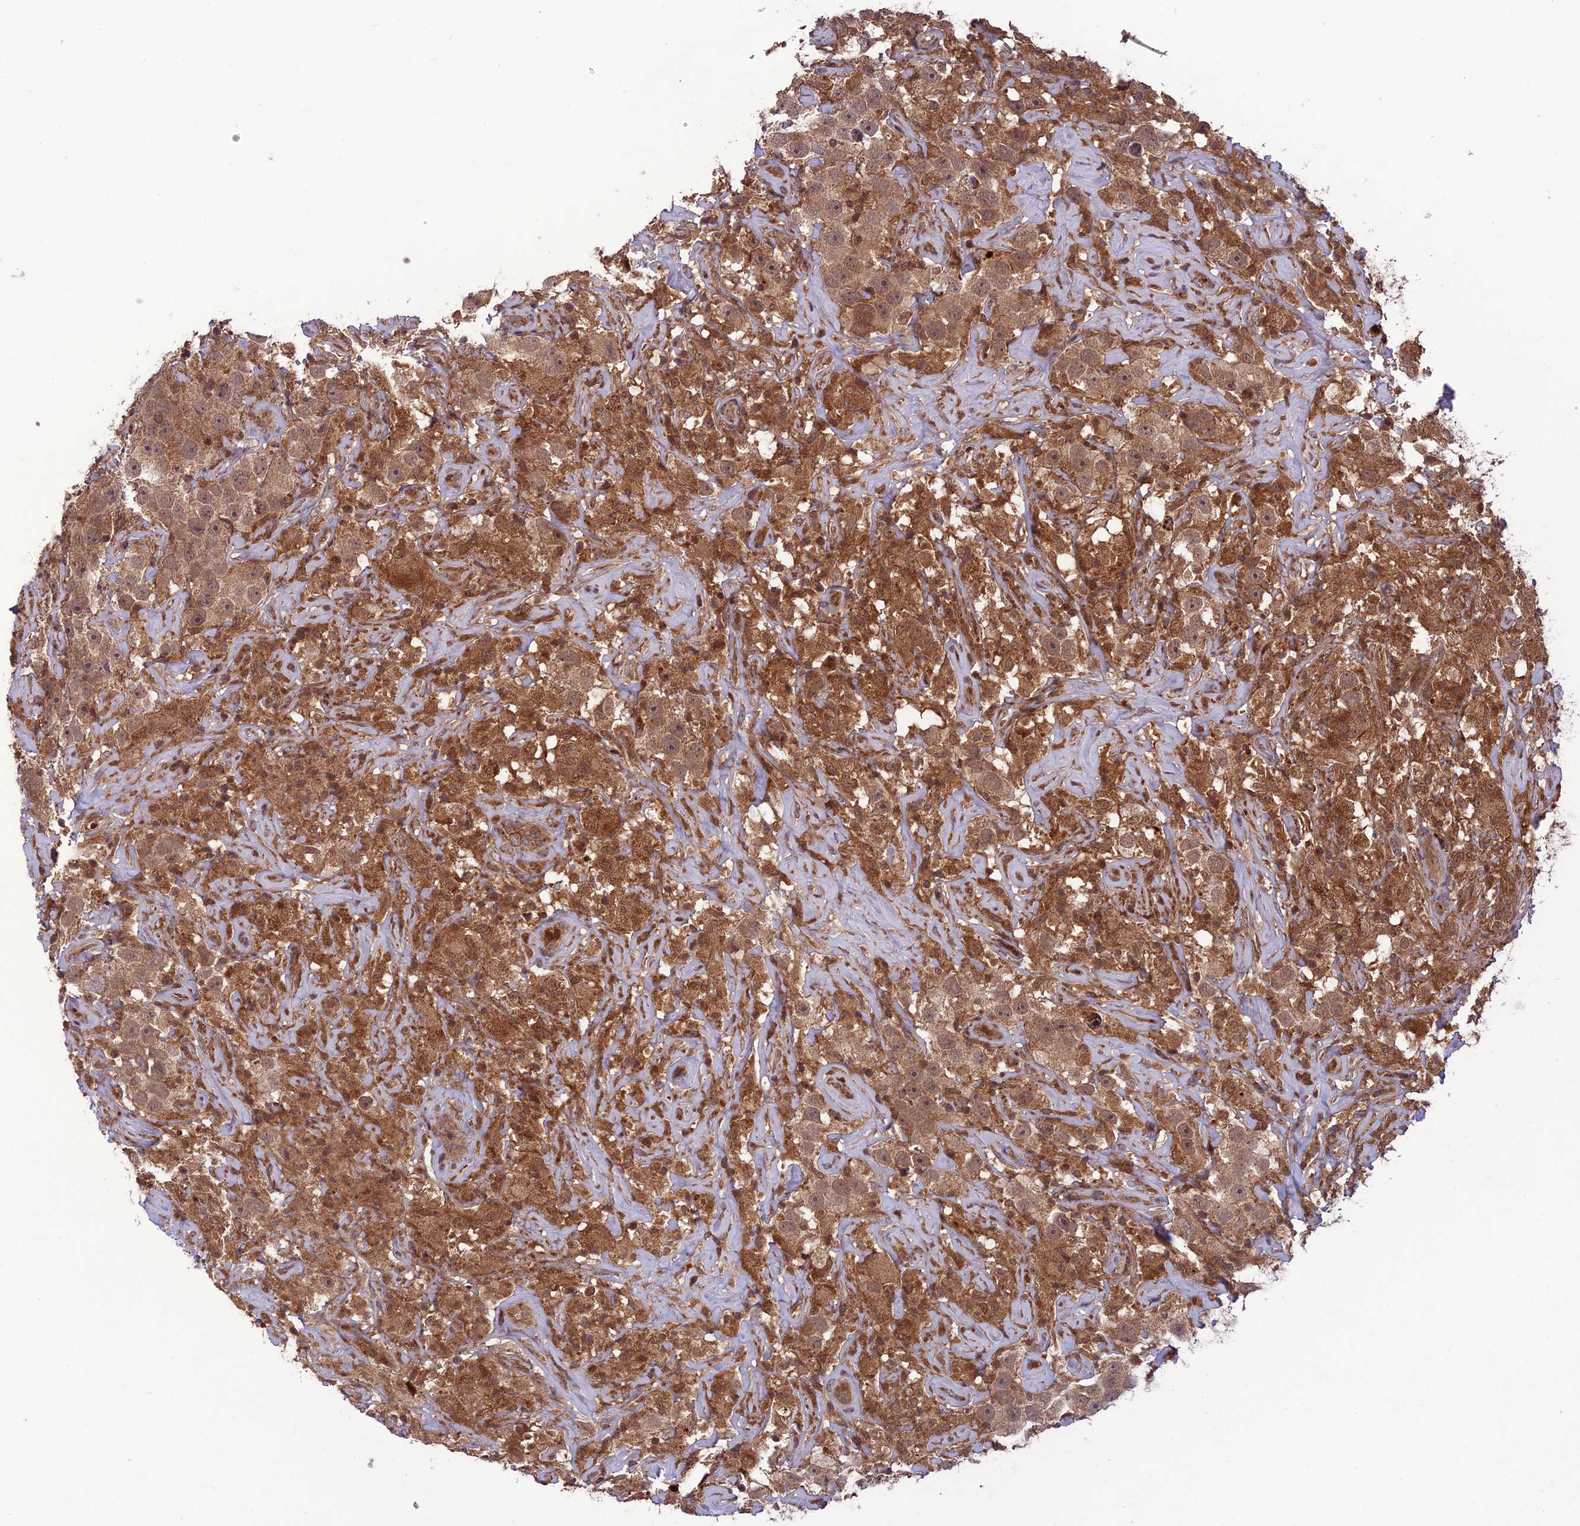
{"staining": {"intensity": "moderate", "quantity": ">75%", "location": "cytoplasmic/membranous,nuclear"}, "tissue": "testis cancer", "cell_type": "Tumor cells", "image_type": "cancer", "snomed": [{"axis": "morphology", "description": "Seminoma, NOS"}, {"axis": "topography", "description": "Testis"}], "caption": "Brown immunohistochemical staining in seminoma (testis) shows moderate cytoplasmic/membranous and nuclear expression in about >75% of tumor cells.", "gene": "NDUFC1", "patient": {"sex": "male", "age": 49}}